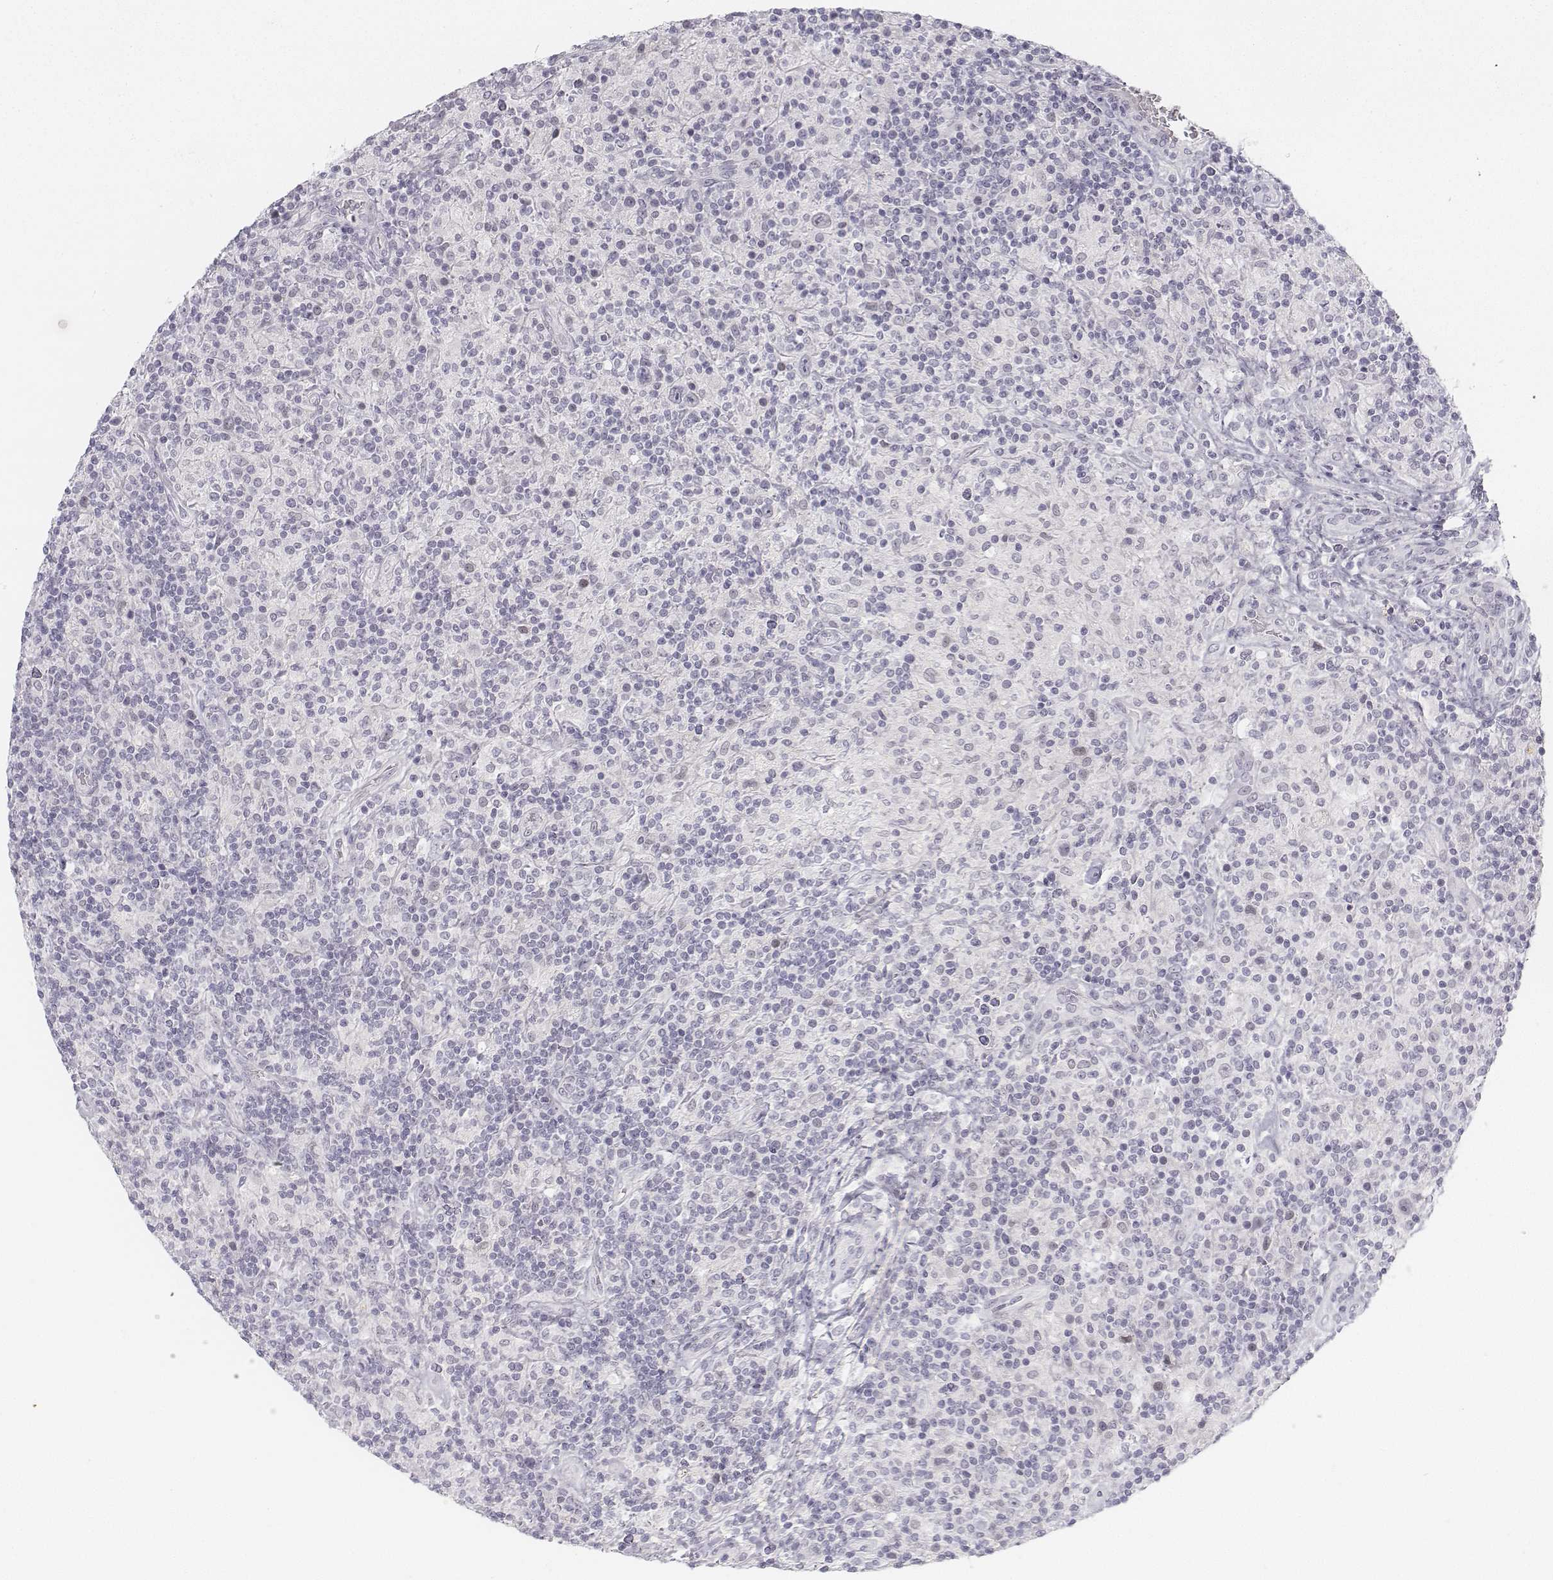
{"staining": {"intensity": "negative", "quantity": "none", "location": "none"}, "tissue": "lymphoma", "cell_type": "Tumor cells", "image_type": "cancer", "snomed": [{"axis": "morphology", "description": "Hodgkin's disease, NOS"}, {"axis": "topography", "description": "Lymph node"}], "caption": "An image of Hodgkin's disease stained for a protein demonstrates no brown staining in tumor cells. (Brightfield microscopy of DAB immunohistochemistry (IHC) at high magnification).", "gene": "KRT84", "patient": {"sex": "male", "age": 70}}